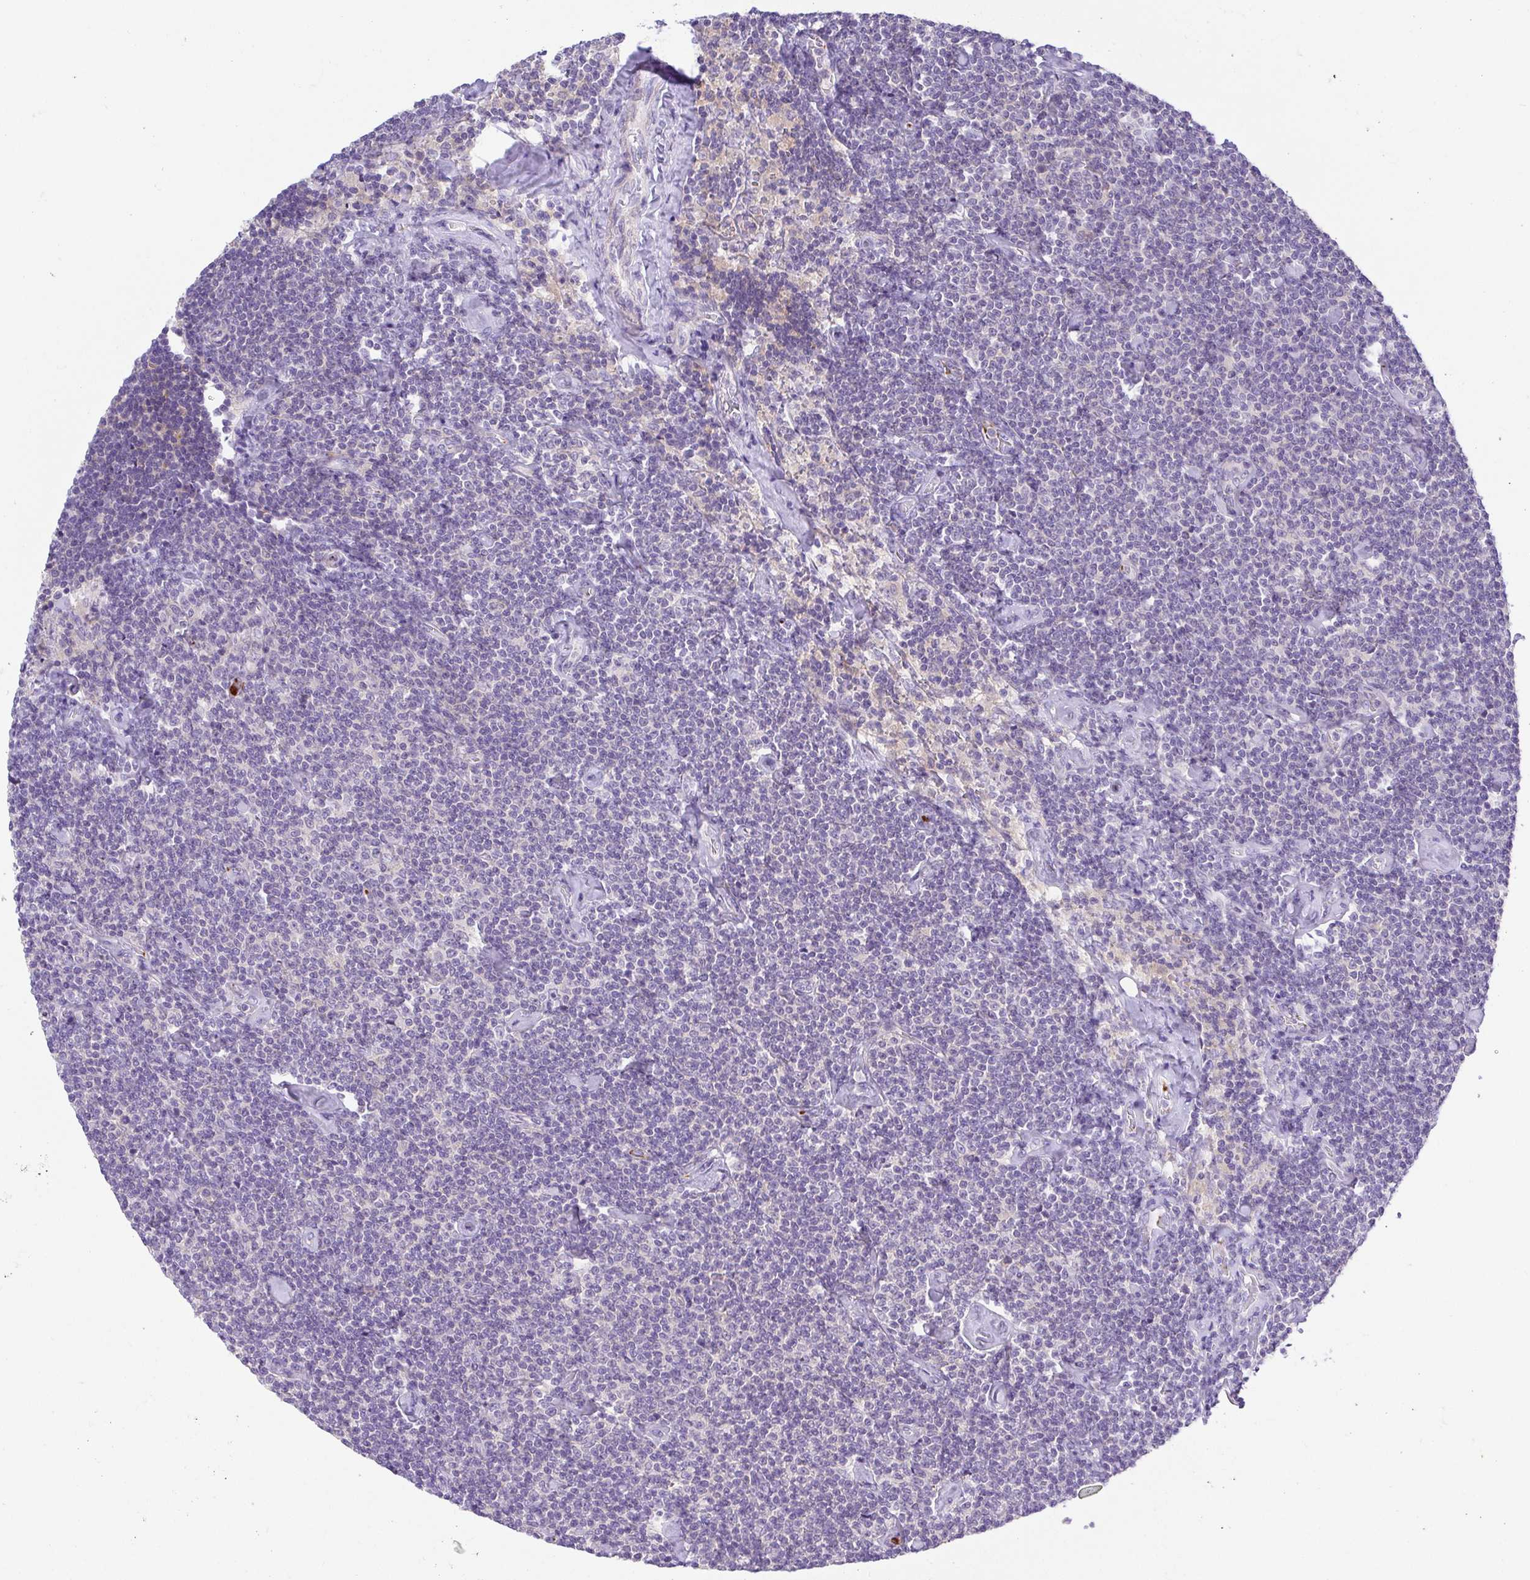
{"staining": {"intensity": "negative", "quantity": "none", "location": "none"}, "tissue": "lymphoma", "cell_type": "Tumor cells", "image_type": "cancer", "snomed": [{"axis": "morphology", "description": "Malignant lymphoma, non-Hodgkin's type, Low grade"}, {"axis": "topography", "description": "Lymph node"}], "caption": "Tumor cells are negative for brown protein staining in lymphoma.", "gene": "PRR14L", "patient": {"sex": "male", "age": 81}}